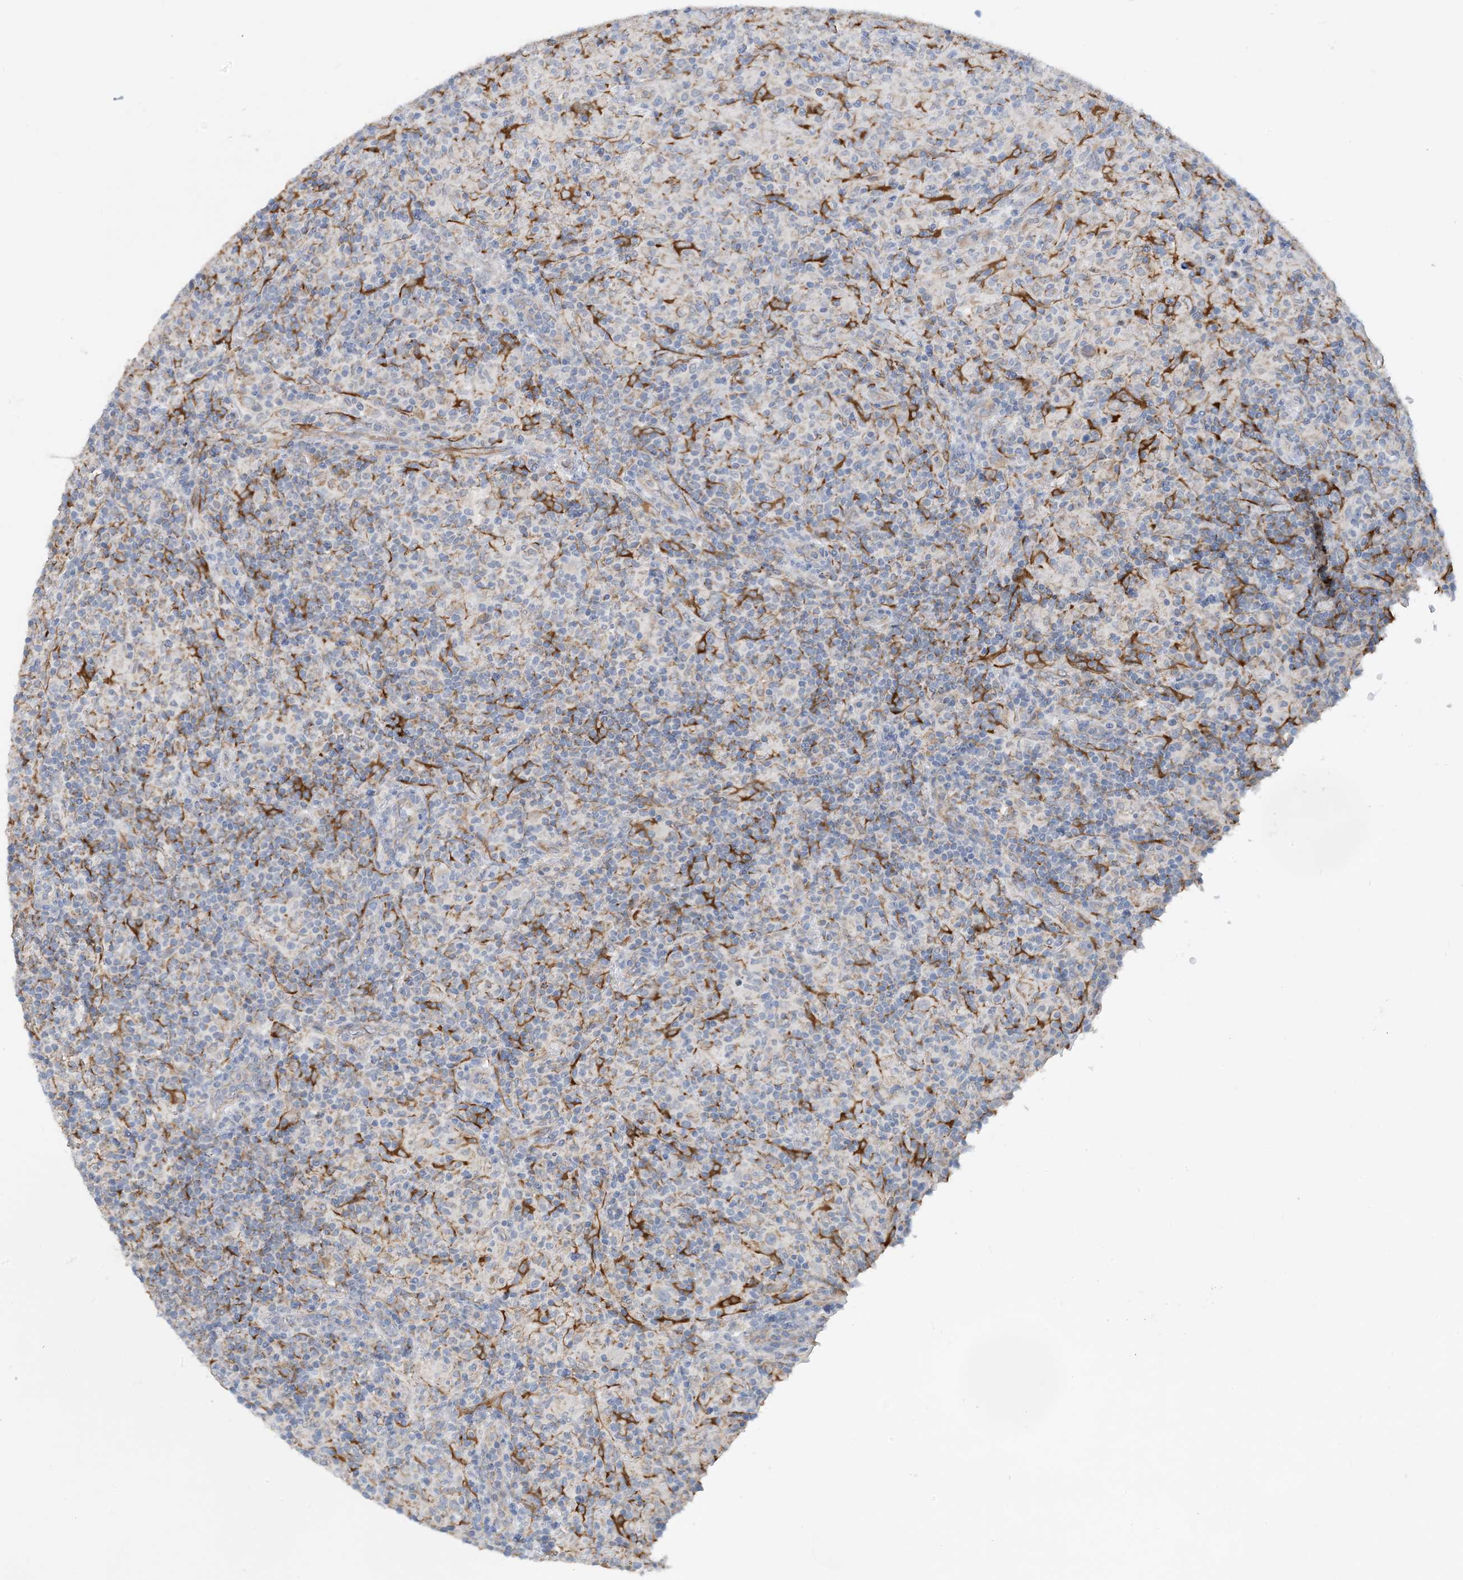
{"staining": {"intensity": "negative", "quantity": "none", "location": "none"}, "tissue": "lymphoma", "cell_type": "Tumor cells", "image_type": "cancer", "snomed": [{"axis": "morphology", "description": "Hodgkin's disease, NOS"}, {"axis": "topography", "description": "Lymph node"}], "caption": "Immunohistochemistry (IHC) of human lymphoma exhibits no expression in tumor cells.", "gene": "EIF2A", "patient": {"sex": "male", "age": 70}}